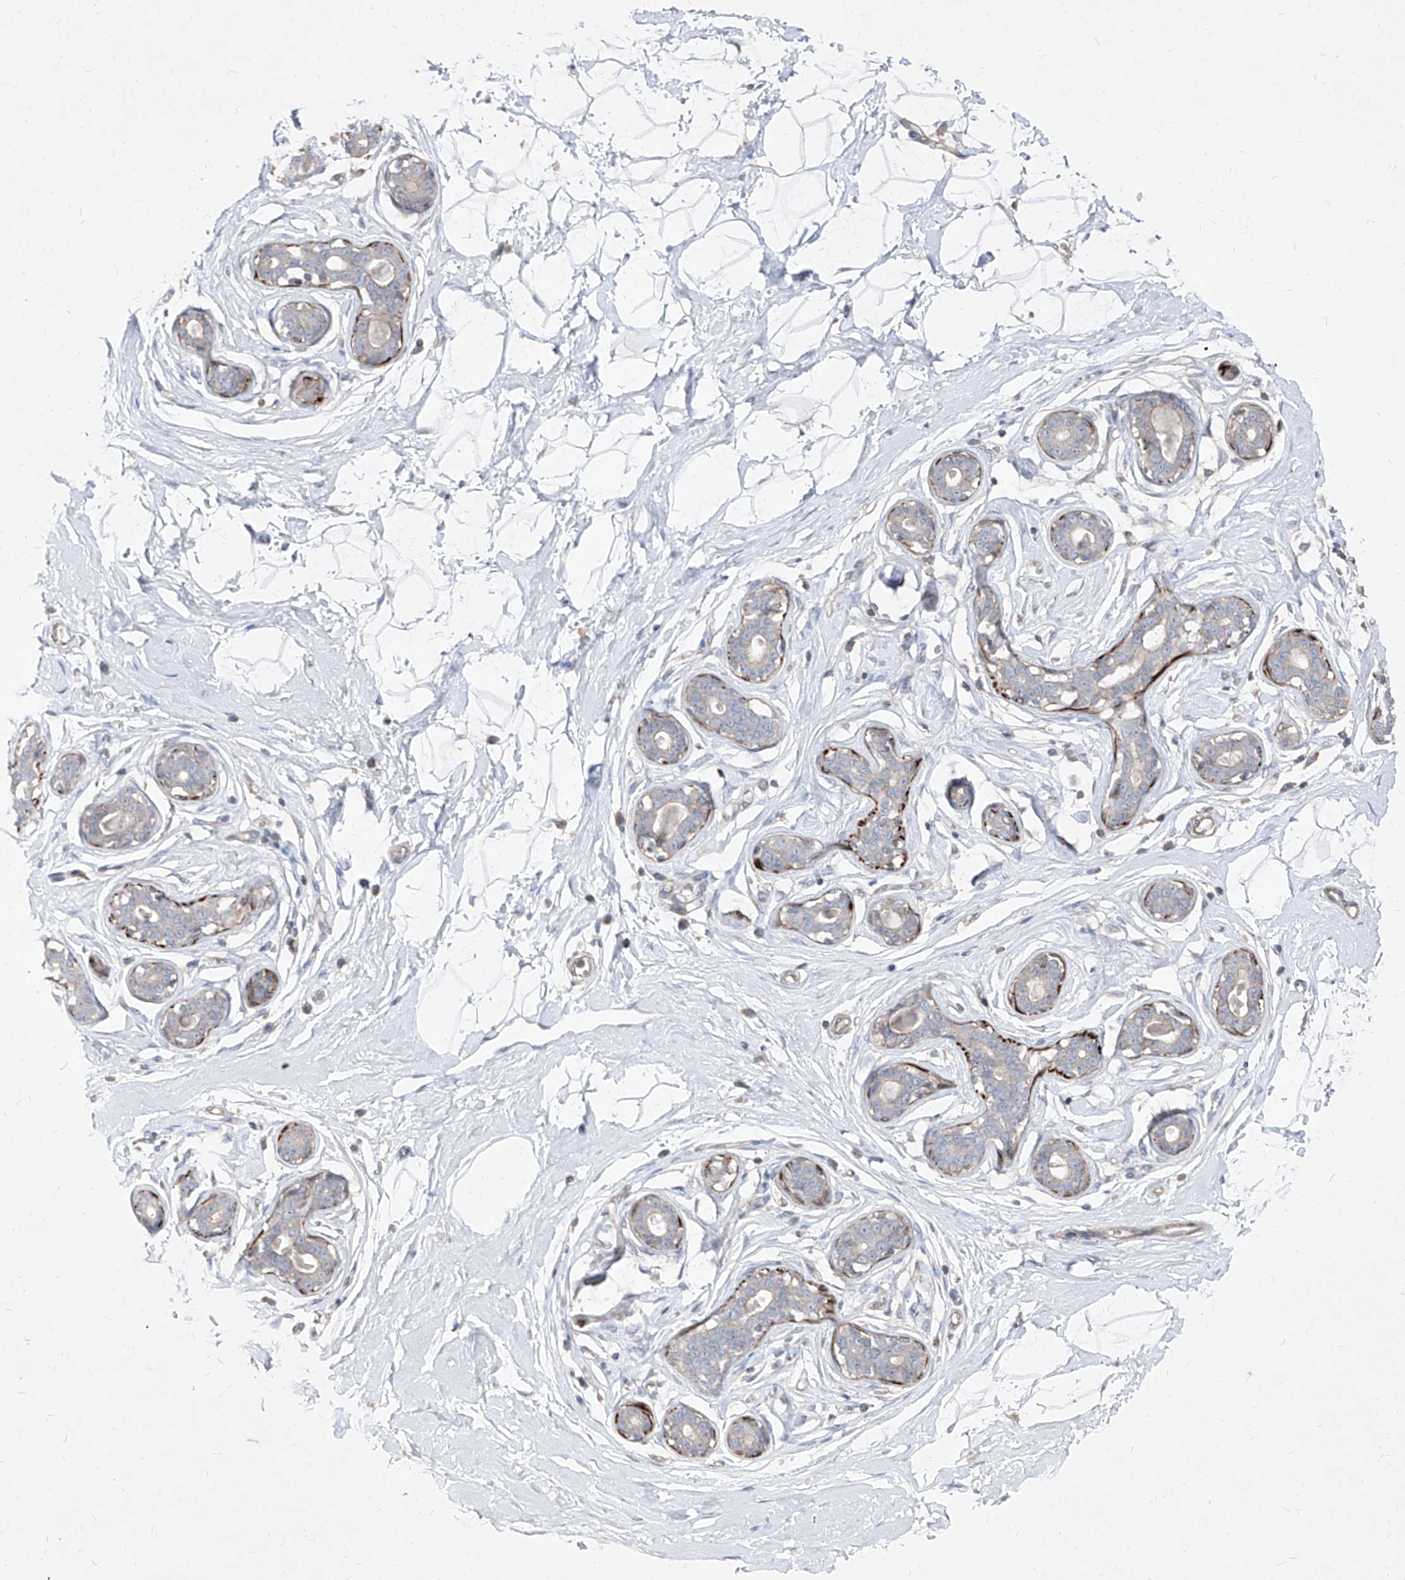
{"staining": {"intensity": "negative", "quantity": "none", "location": "none"}, "tissue": "breast", "cell_type": "Adipocytes", "image_type": "normal", "snomed": [{"axis": "morphology", "description": "Normal tissue, NOS"}, {"axis": "morphology", "description": "Adenoma, NOS"}, {"axis": "topography", "description": "Breast"}], "caption": "The micrograph demonstrates no staining of adipocytes in benign breast.", "gene": "UFD1", "patient": {"sex": "female", "age": 23}}